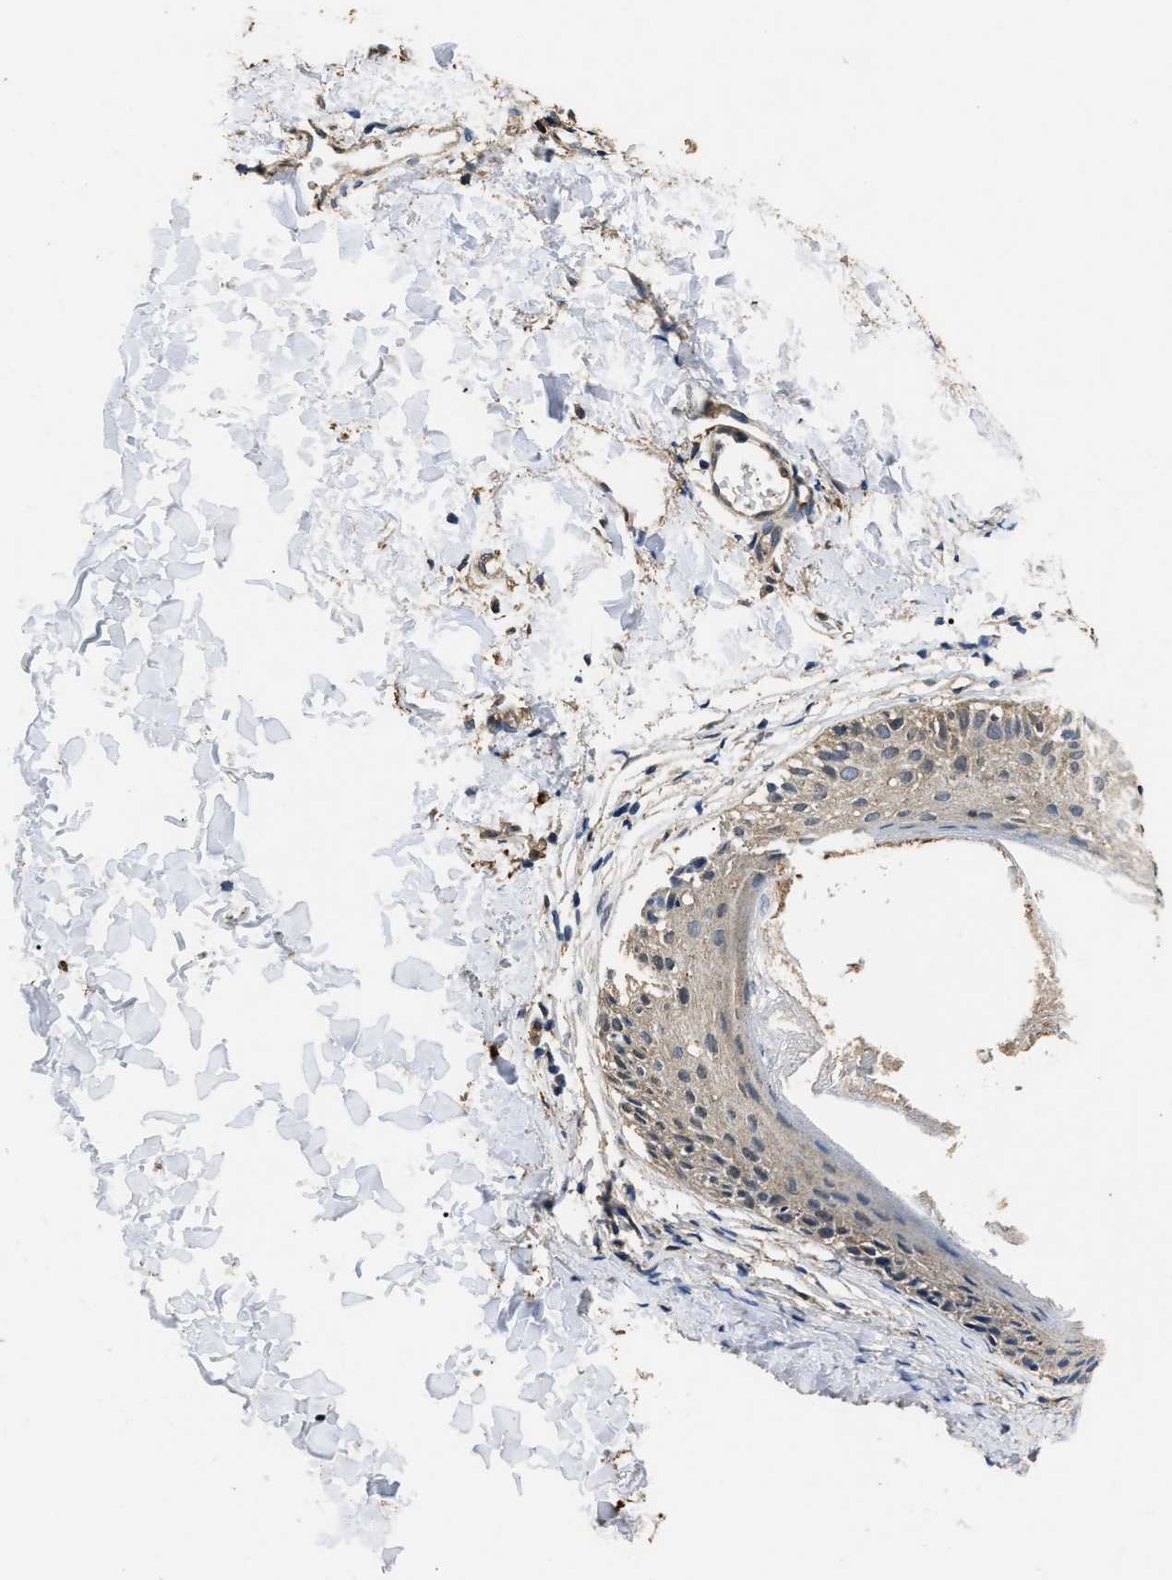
{"staining": {"intensity": "weak", "quantity": ">75%", "location": "cytoplasmic/membranous"}, "tissue": "skin", "cell_type": "Fibroblasts", "image_type": "normal", "snomed": [{"axis": "morphology", "description": "Normal tissue, NOS"}, {"axis": "topography", "description": "Skin"}], "caption": "Protein staining by immunohistochemistry (IHC) shows weak cytoplasmic/membranous staining in about >75% of fibroblasts in normal skin. (IHC, brightfield microscopy, high magnification).", "gene": "YWHAE", "patient": {"sex": "male", "age": 16}}